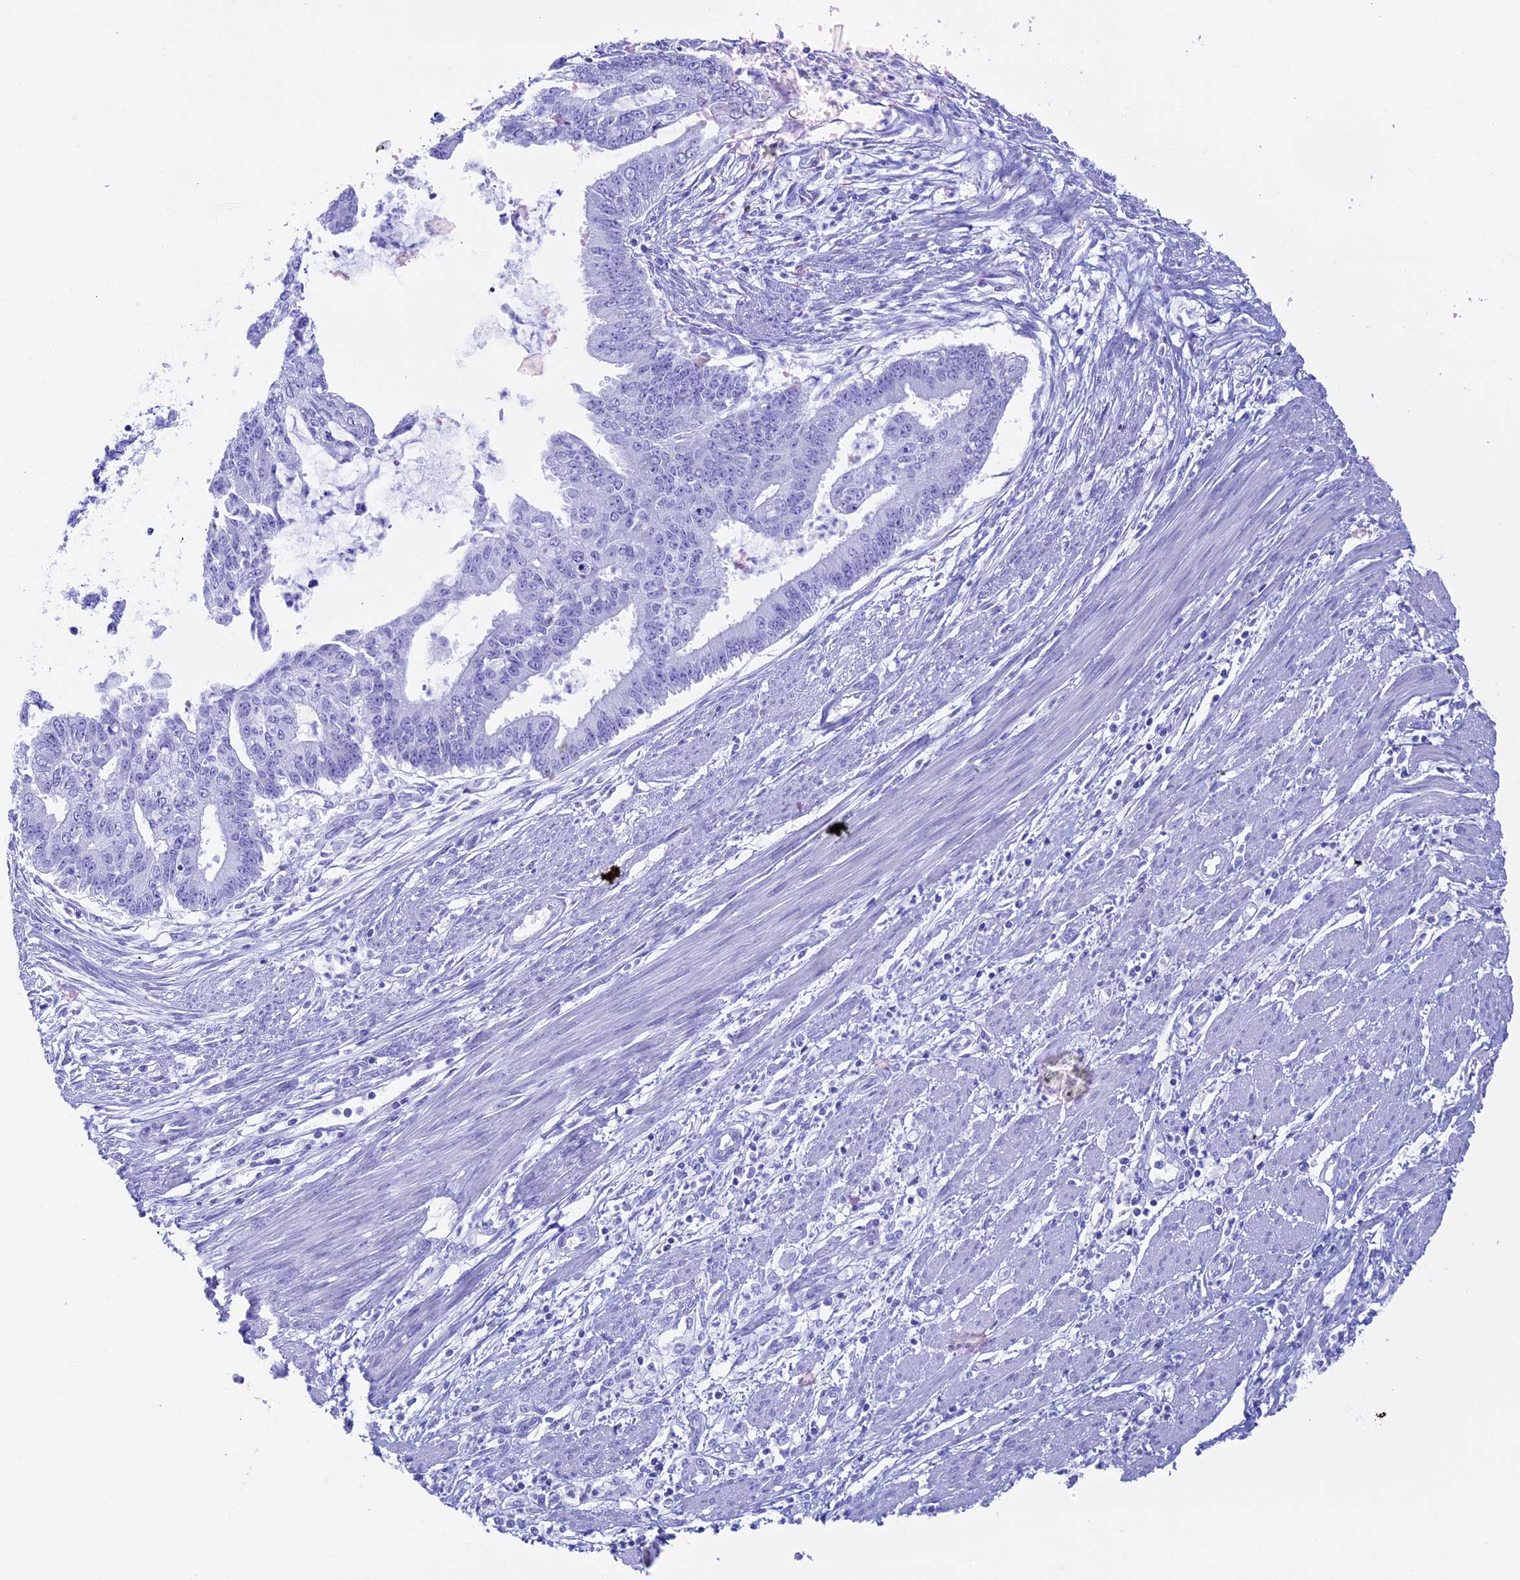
{"staining": {"intensity": "negative", "quantity": "none", "location": "none"}, "tissue": "endometrial cancer", "cell_type": "Tumor cells", "image_type": "cancer", "snomed": [{"axis": "morphology", "description": "Adenocarcinoma, NOS"}, {"axis": "topography", "description": "Endometrium"}], "caption": "Human endometrial cancer (adenocarcinoma) stained for a protein using immunohistochemistry (IHC) displays no positivity in tumor cells.", "gene": "RCCD1", "patient": {"sex": "female", "age": 73}}